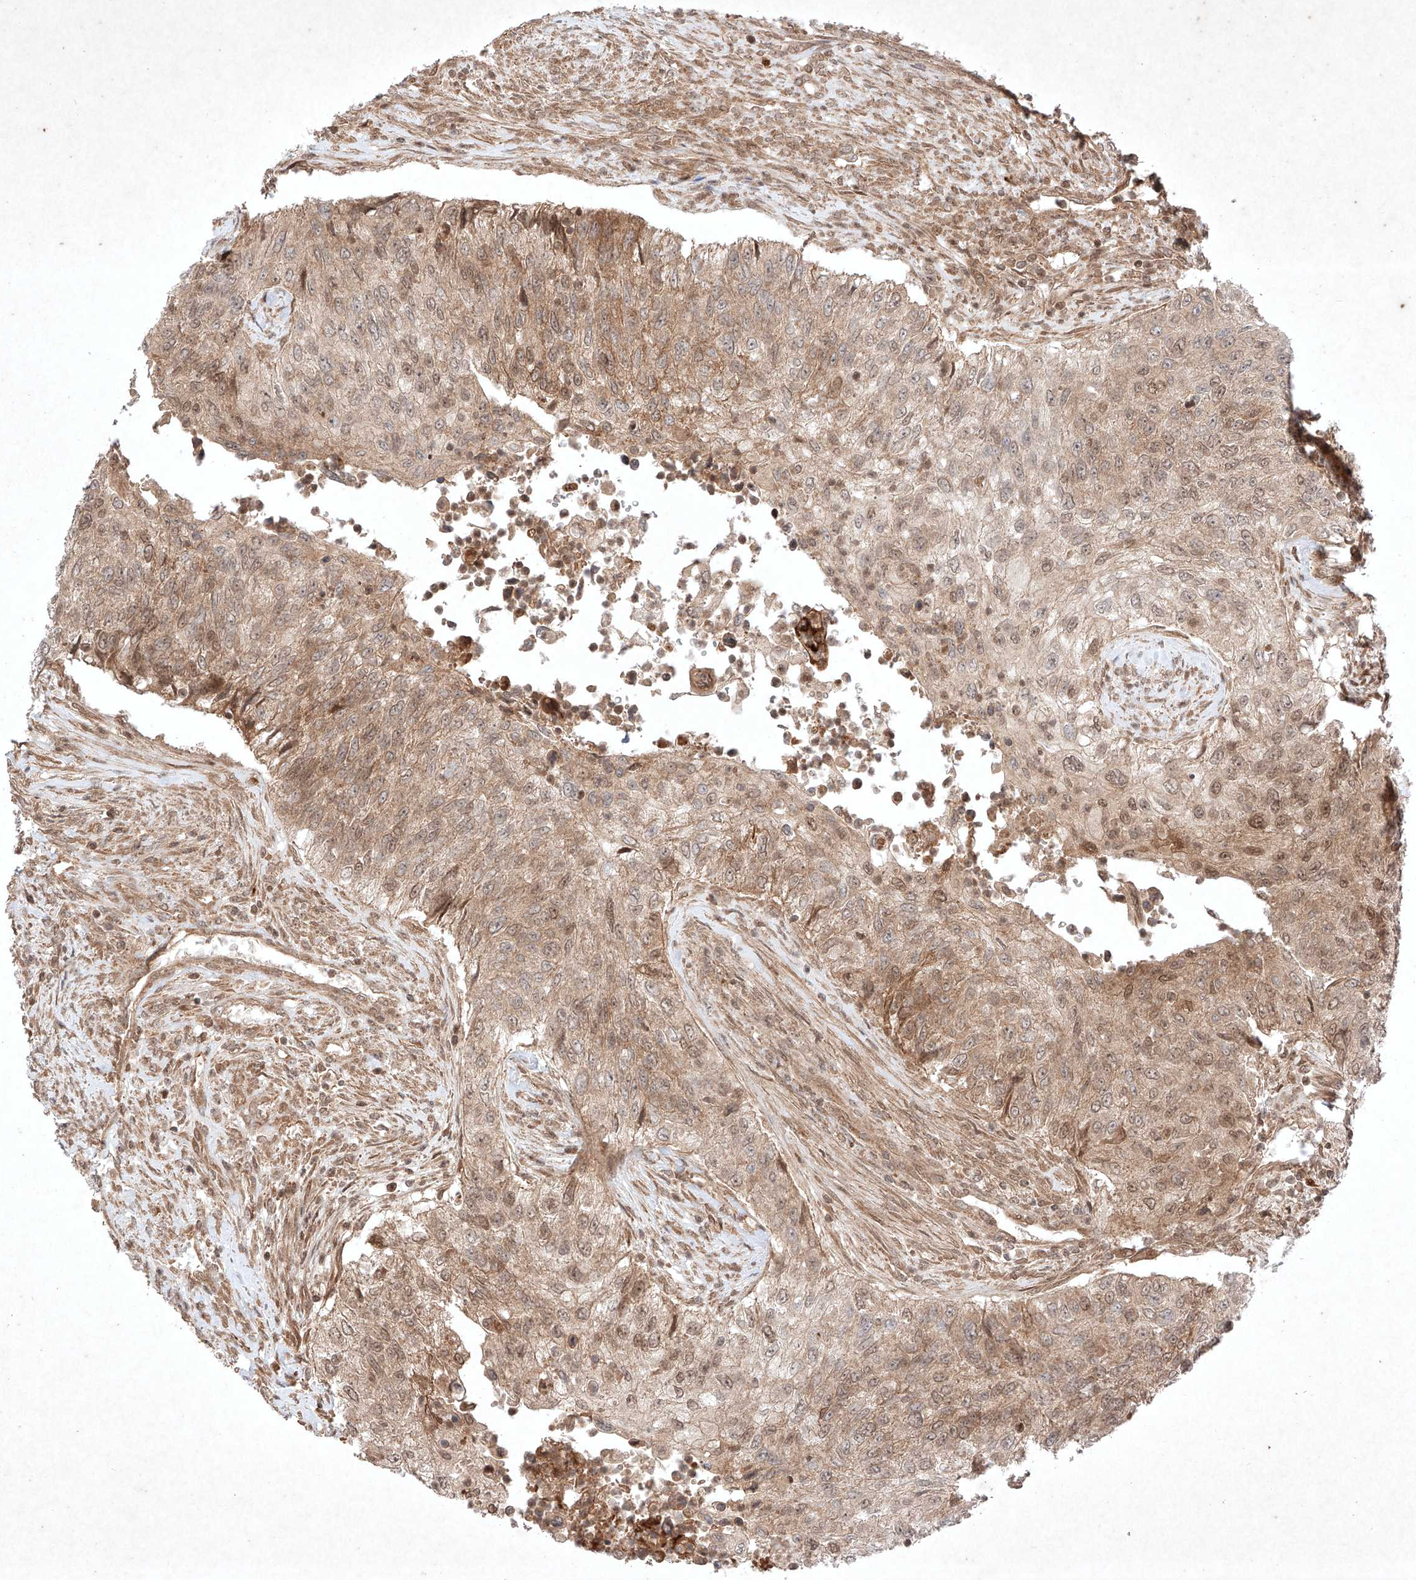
{"staining": {"intensity": "moderate", "quantity": "<25%", "location": "cytoplasmic/membranous,nuclear"}, "tissue": "urothelial cancer", "cell_type": "Tumor cells", "image_type": "cancer", "snomed": [{"axis": "morphology", "description": "Urothelial carcinoma, High grade"}, {"axis": "topography", "description": "Urinary bladder"}], "caption": "Tumor cells show low levels of moderate cytoplasmic/membranous and nuclear staining in about <25% of cells in human urothelial cancer.", "gene": "RNF31", "patient": {"sex": "female", "age": 60}}